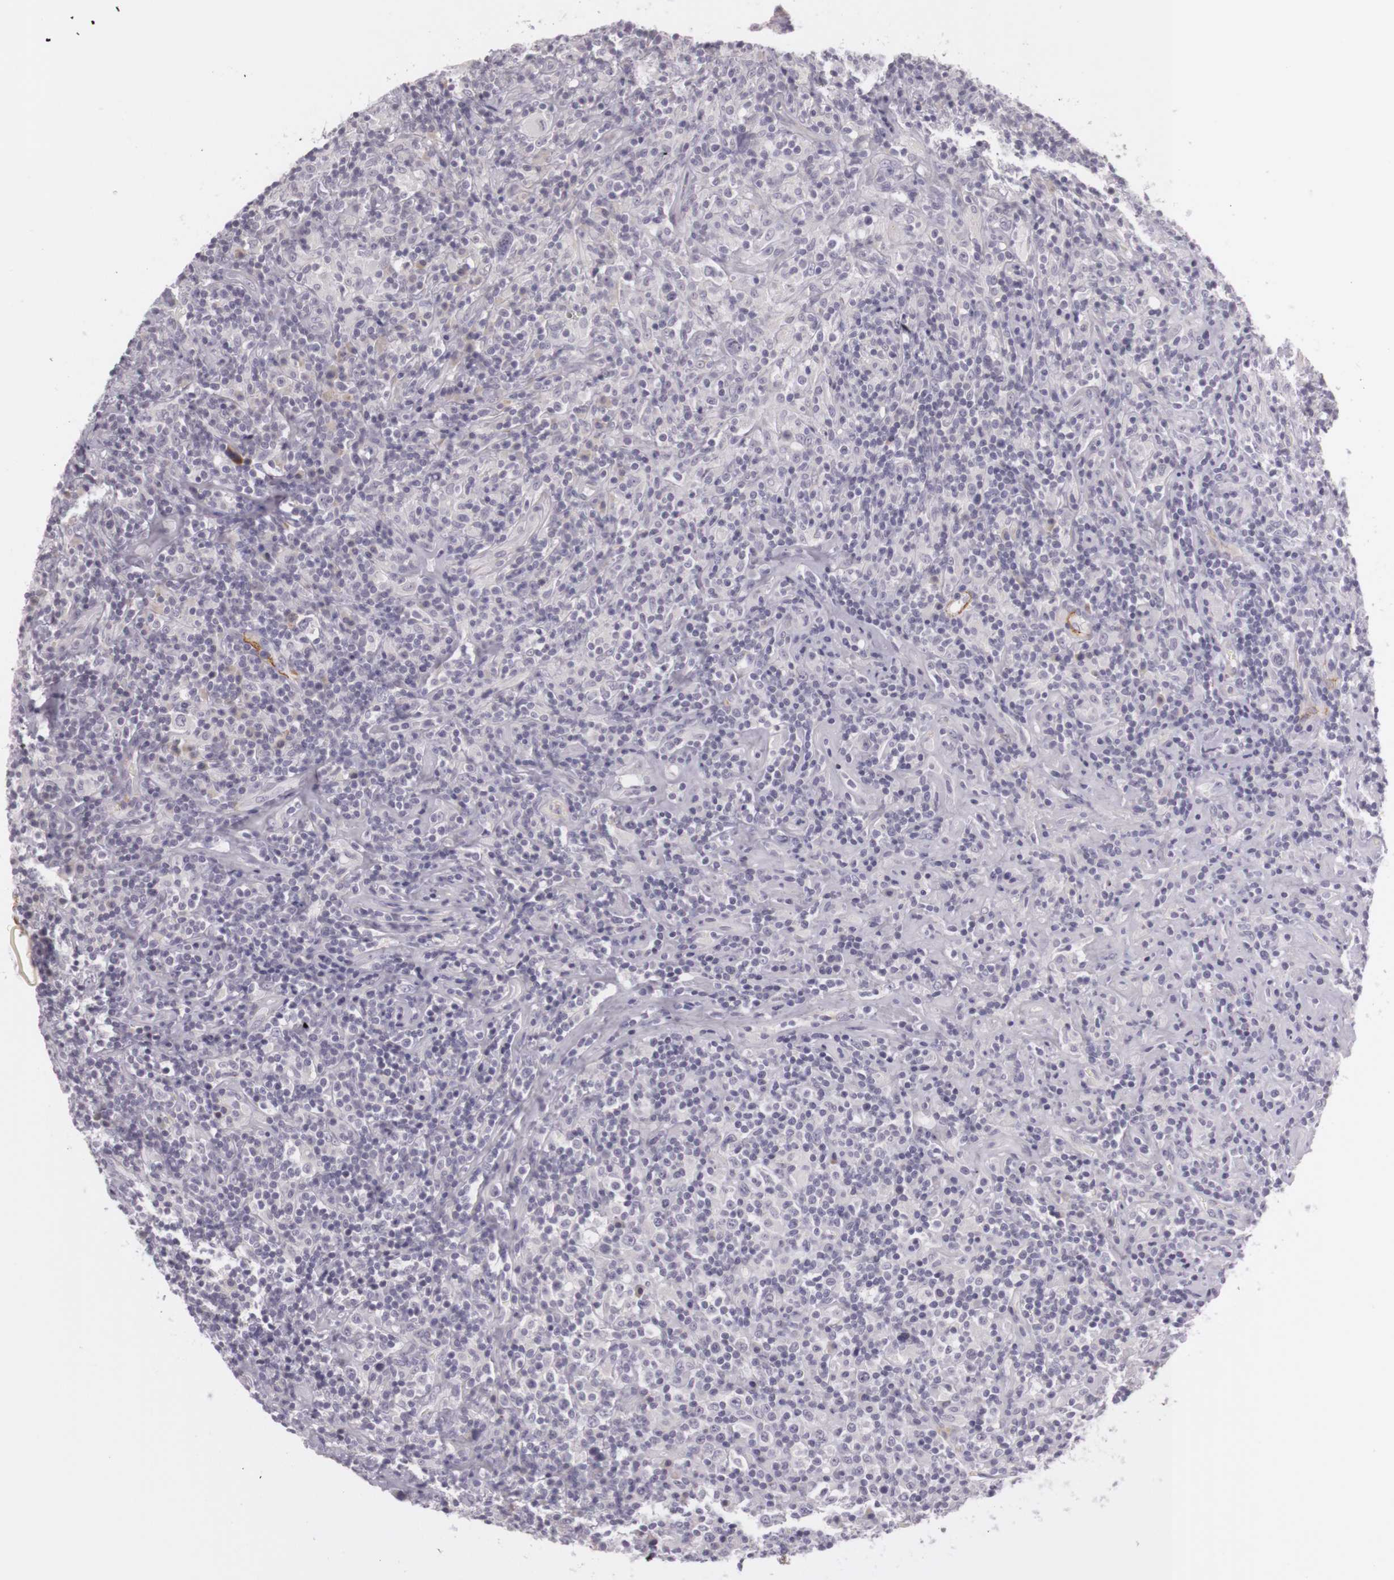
{"staining": {"intensity": "negative", "quantity": "none", "location": "none"}, "tissue": "lymphoma", "cell_type": "Tumor cells", "image_type": "cancer", "snomed": [{"axis": "morphology", "description": "Hodgkin's disease, NOS"}, {"axis": "topography", "description": "Lymph node"}], "caption": "Immunohistochemical staining of human Hodgkin's disease displays no significant expression in tumor cells.", "gene": "CNTN2", "patient": {"sex": "male", "age": 46}}